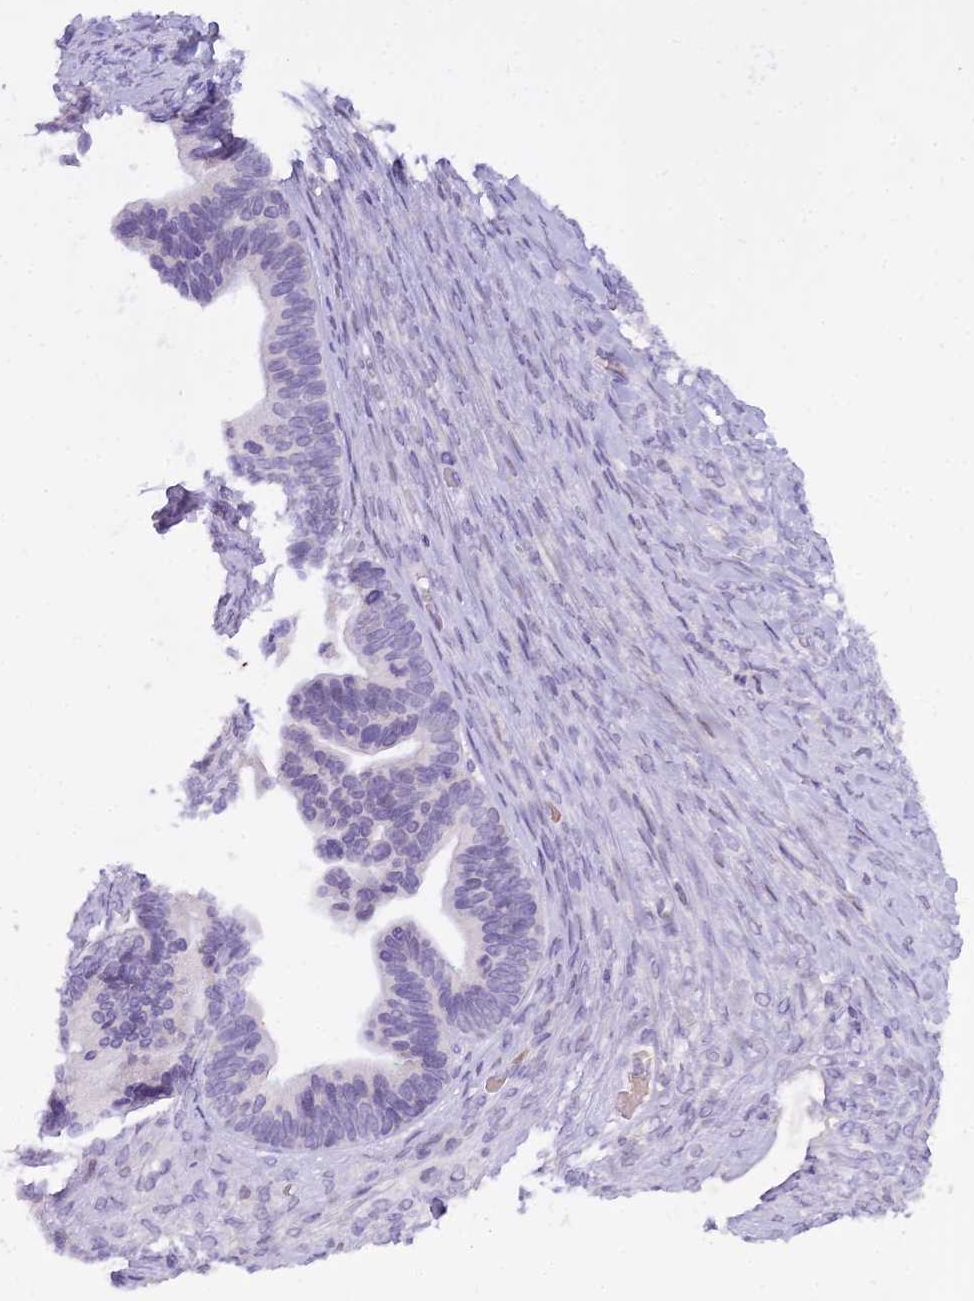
{"staining": {"intensity": "negative", "quantity": "none", "location": "none"}, "tissue": "ovarian cancer", "cell_type": "Tumor cells", "image_type": "cancer", "snomed": [{"axis": "morphology", "description": "Cystadenocarcinoma, serous, NOS"}, {"axis": "topography", "description": "Ovary"}], "caption": "The photomicrograph exhibits no staining of tumor cells in ovarian serous cystadenocarcinoma.", "gene": "OSTN", "patient": {"sex": "female", "age": 56}}